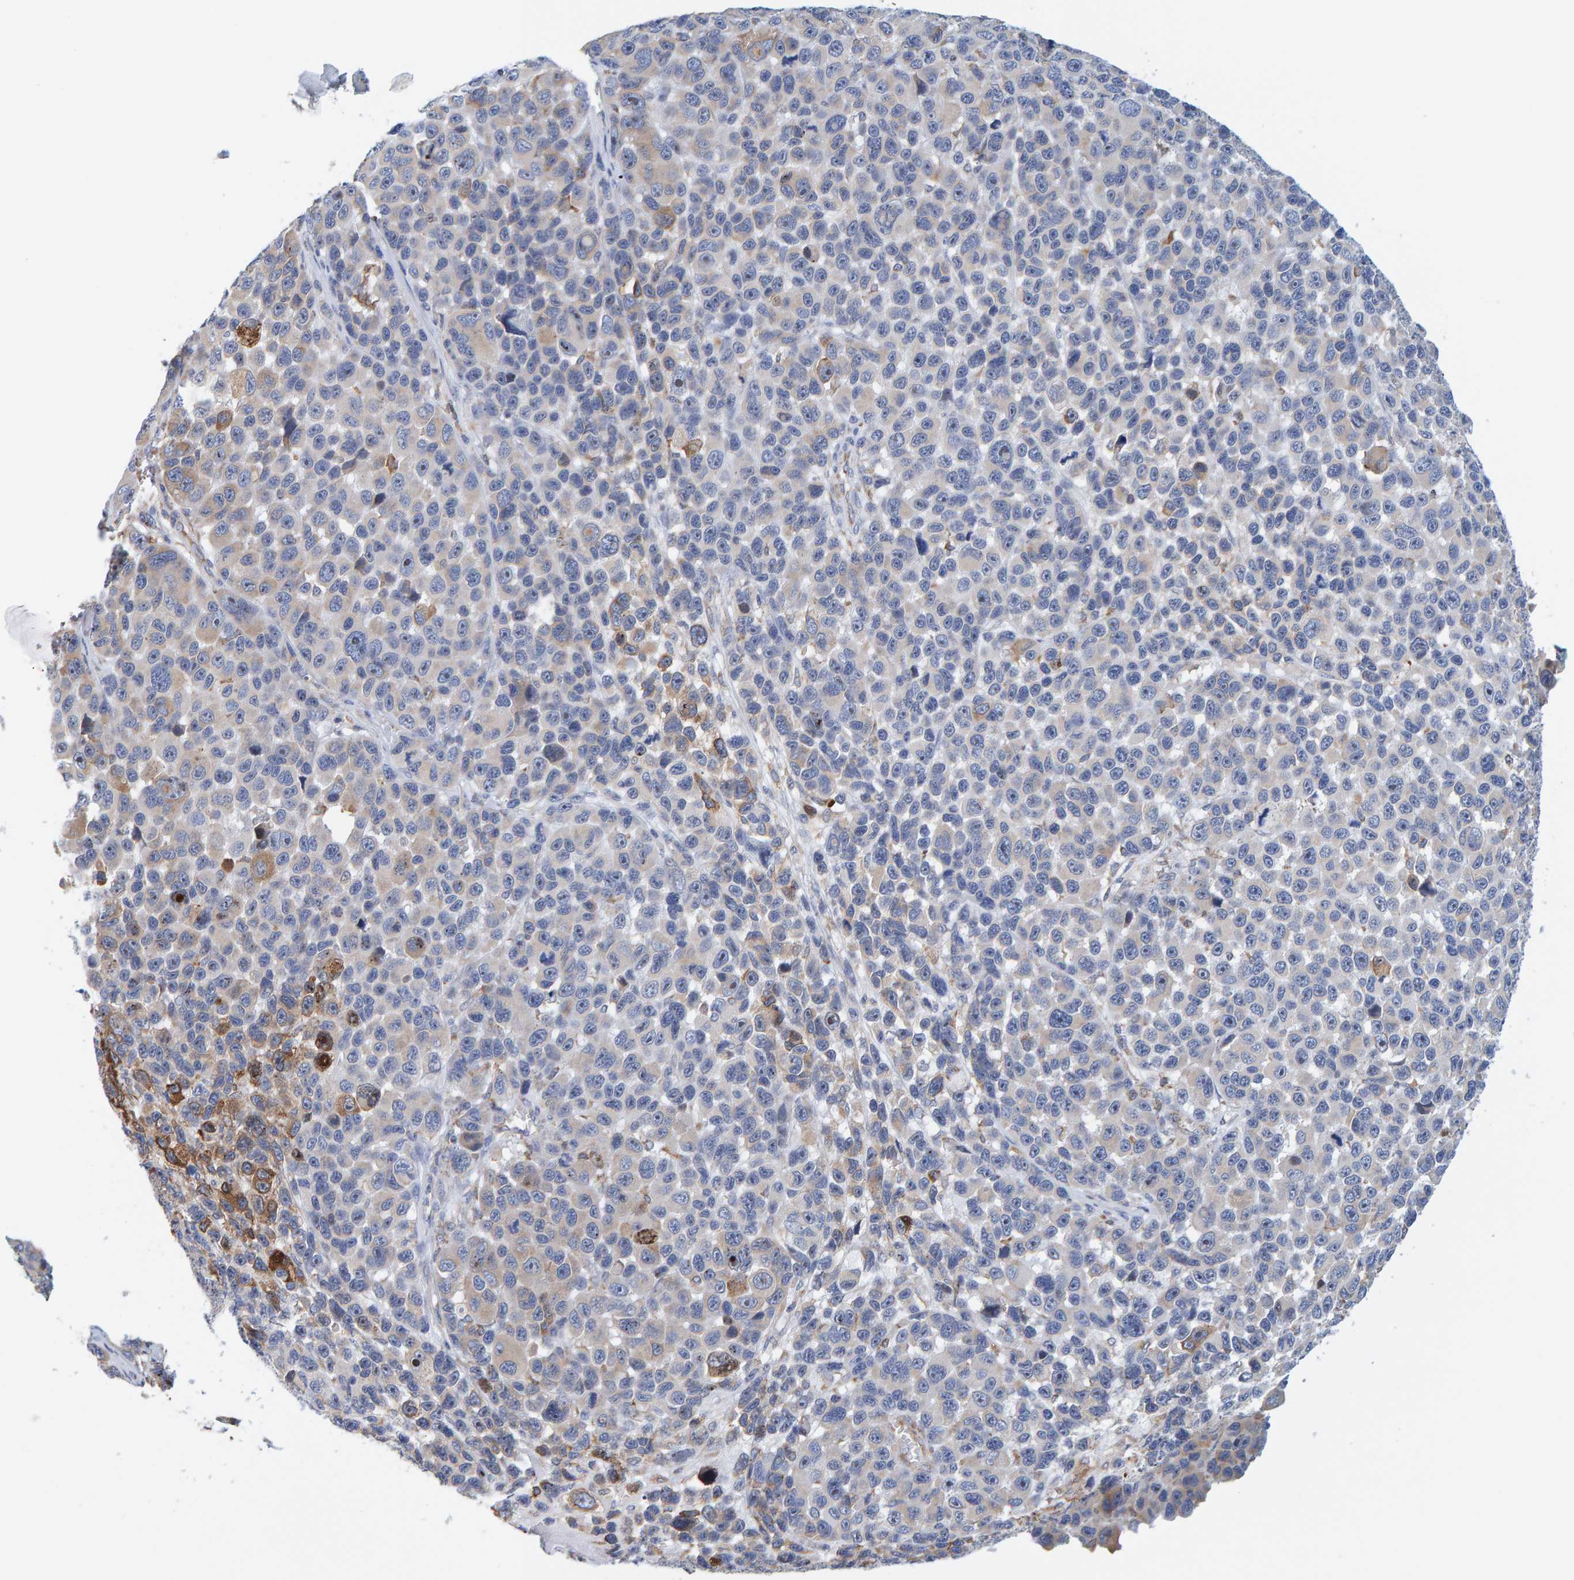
{"staining": {"intensity": "negative", "quantity": "none", "location": "none"}, "tissue": "melanoma", "cell_type": "Tumor cells", "image_type": "cancer", "snomed": [{"axis": "morphology", "description": "Malignant melanoma, NOS"}, {"axis": "topography", "description": "Skin"}], "caption": "Tumor cells show no significant protein positivity in melanoma. (Stains: DAB (3,3'-diaminobenzidine) IHC with hematoxylin counter stain, Microscopy: brightfield microscopy at high magnification).", "gene": "SGPL1", "patient": {"sex": "male", "age": 53}}